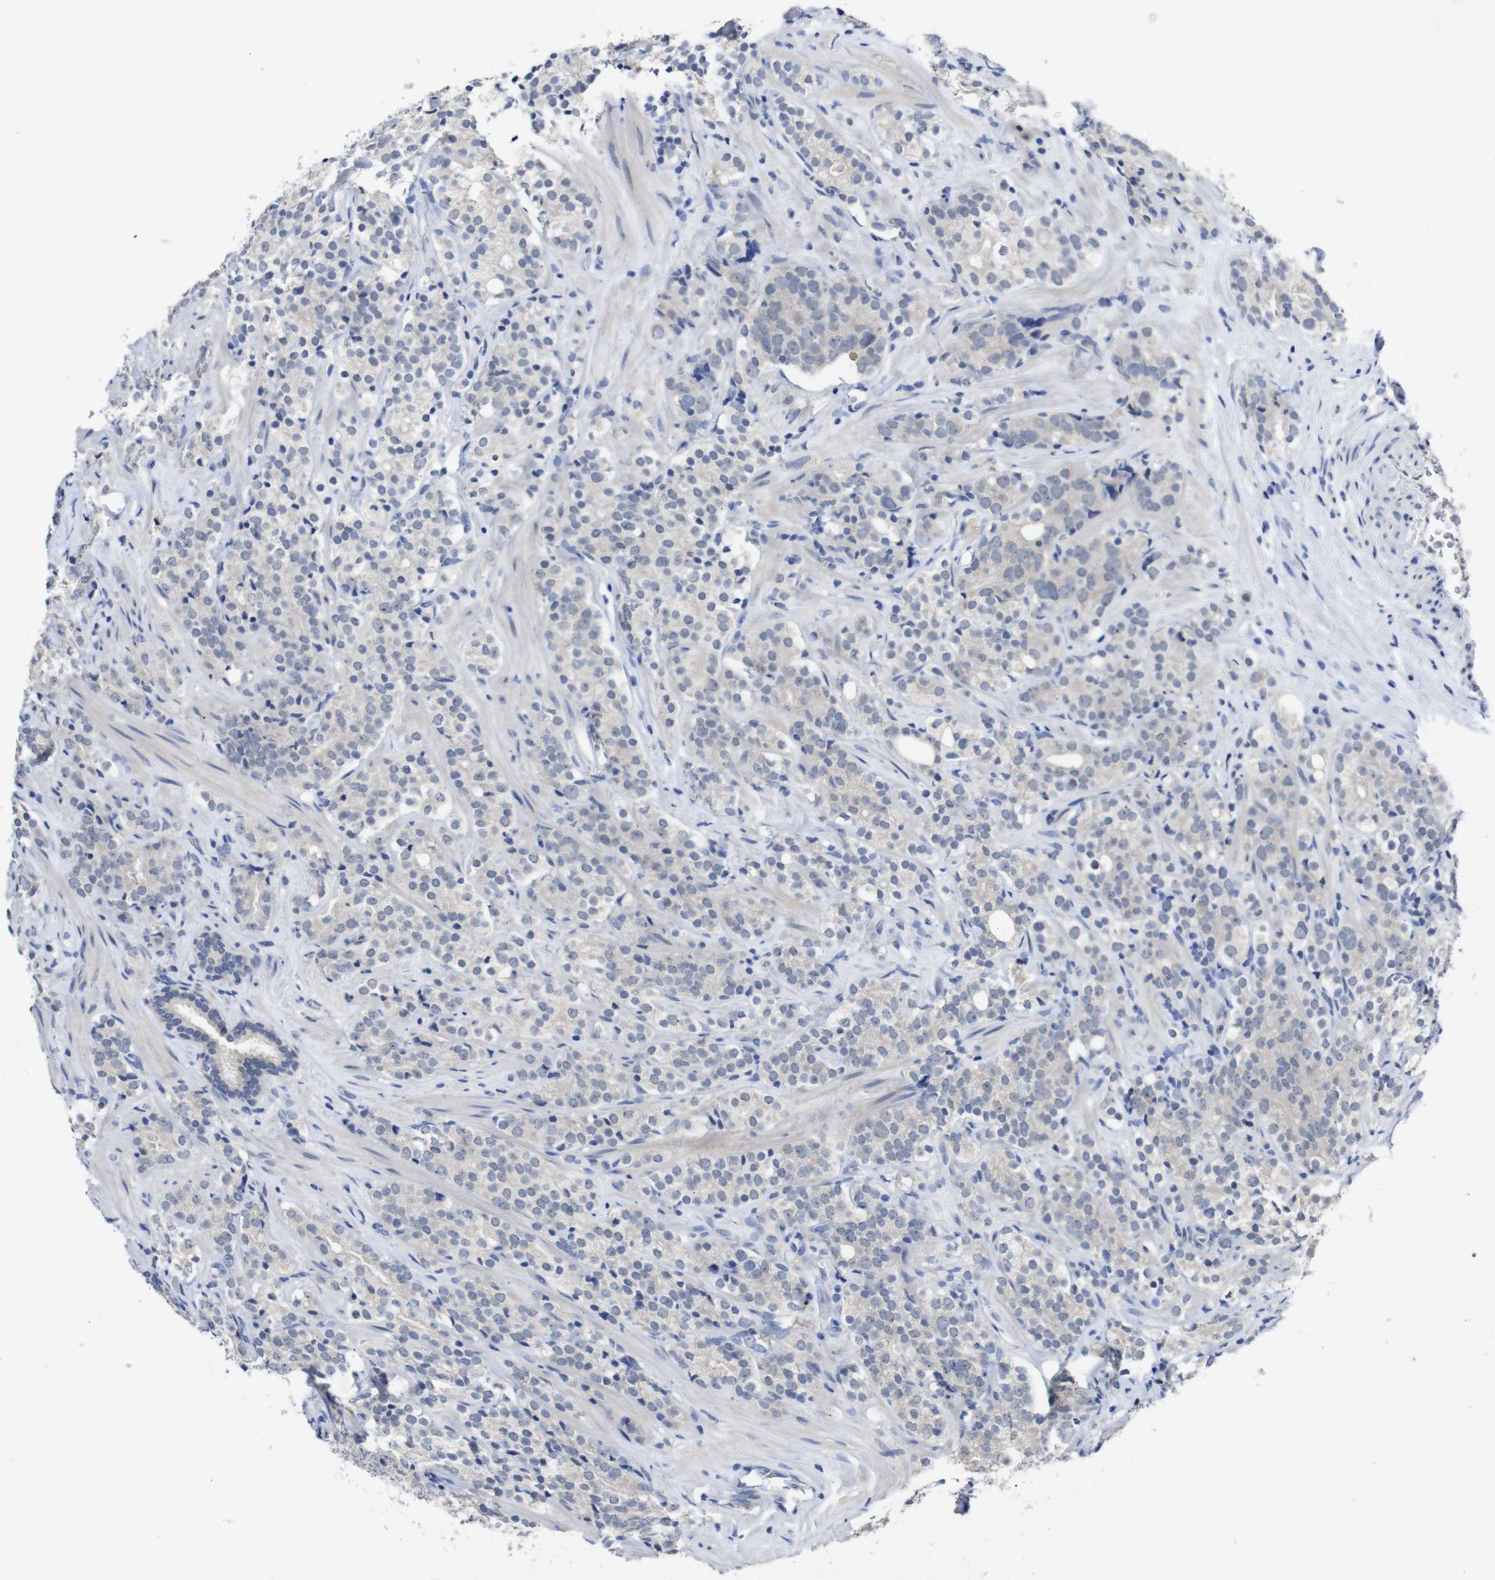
{"staining": {"intensity": "negative", "quantity": "none", "location": "none"}, "tissue": "prostate cancer", "cell_type": "Tumor cells", "image_type": "cancer", "snomed": [{"axis": "morphology", "description": "Adenocarcinoma, High grade"}, {"axis": "topography", "description": "Prostate"}], "caption": "Protein analysis of adenocarcinoma (high-grade) (prostate) shows no significant staining in tumor cells. Brightfield microscopy of immunohistochemistry (IHC) stained with DAB (brown) and hematoxylin (blue), captured at high magnification.", "gene": "HNF1A", "patient": {"sex": "male", "age": 71}}